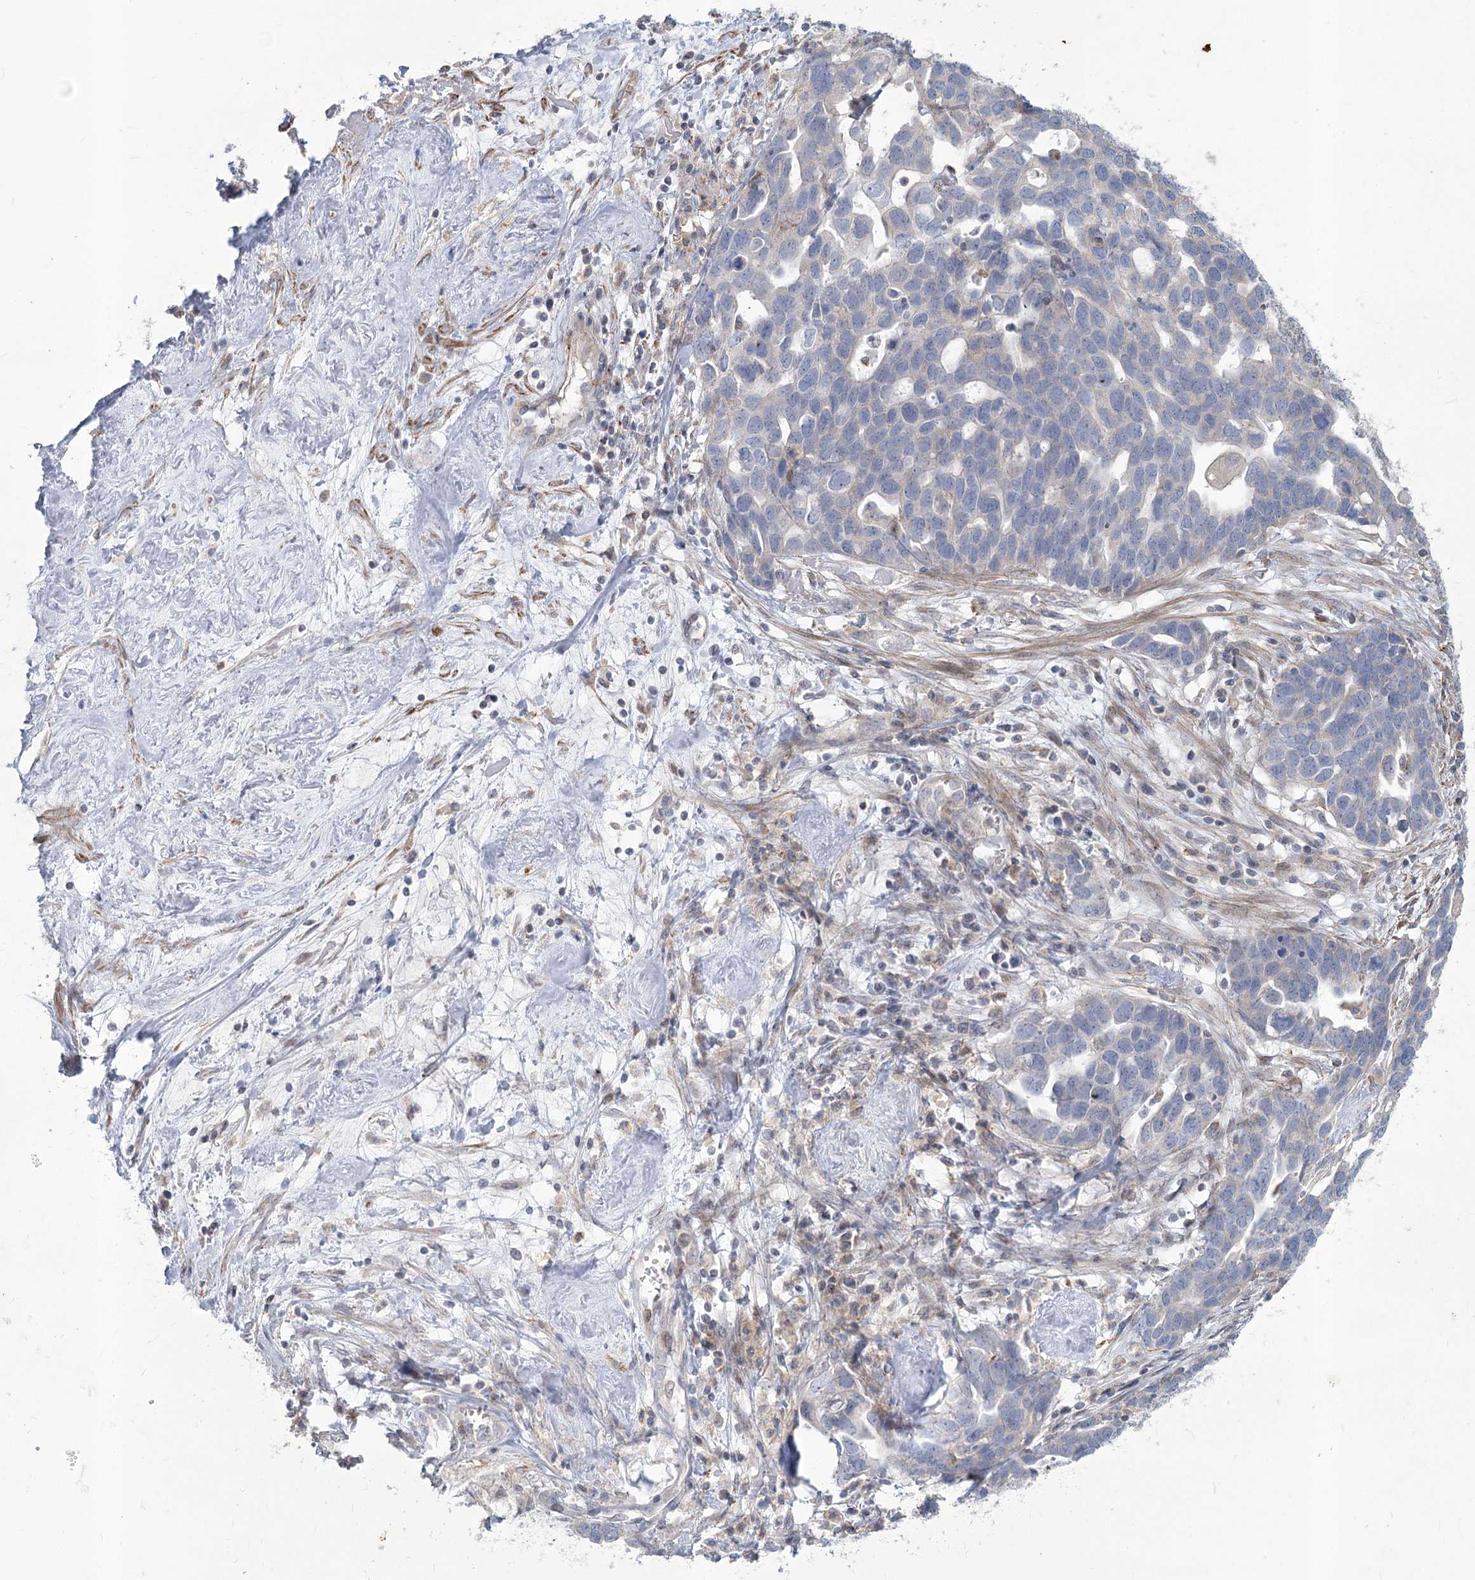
{"staining": {"intensity": "negative", "quantity": "none", "location": "none"}, "tissue": "ovarian cancer", "cell_type": "Tumor cells", "image_type": "cancer", "snomed": [{"axis": "morphology", "description": "Cystadenocarcinoma, serous, NOS"}, {"axis": "topography", "description": "Ovary"}], "caption": "There is no significant expression in tumor cells of ovarian serous cystadenocarcinoma. (DAB (3,3'-diaminobenzidine) IHC, high magnification).", "gene": "MTG1", "patient": {"sex": "female", "age": 54}}